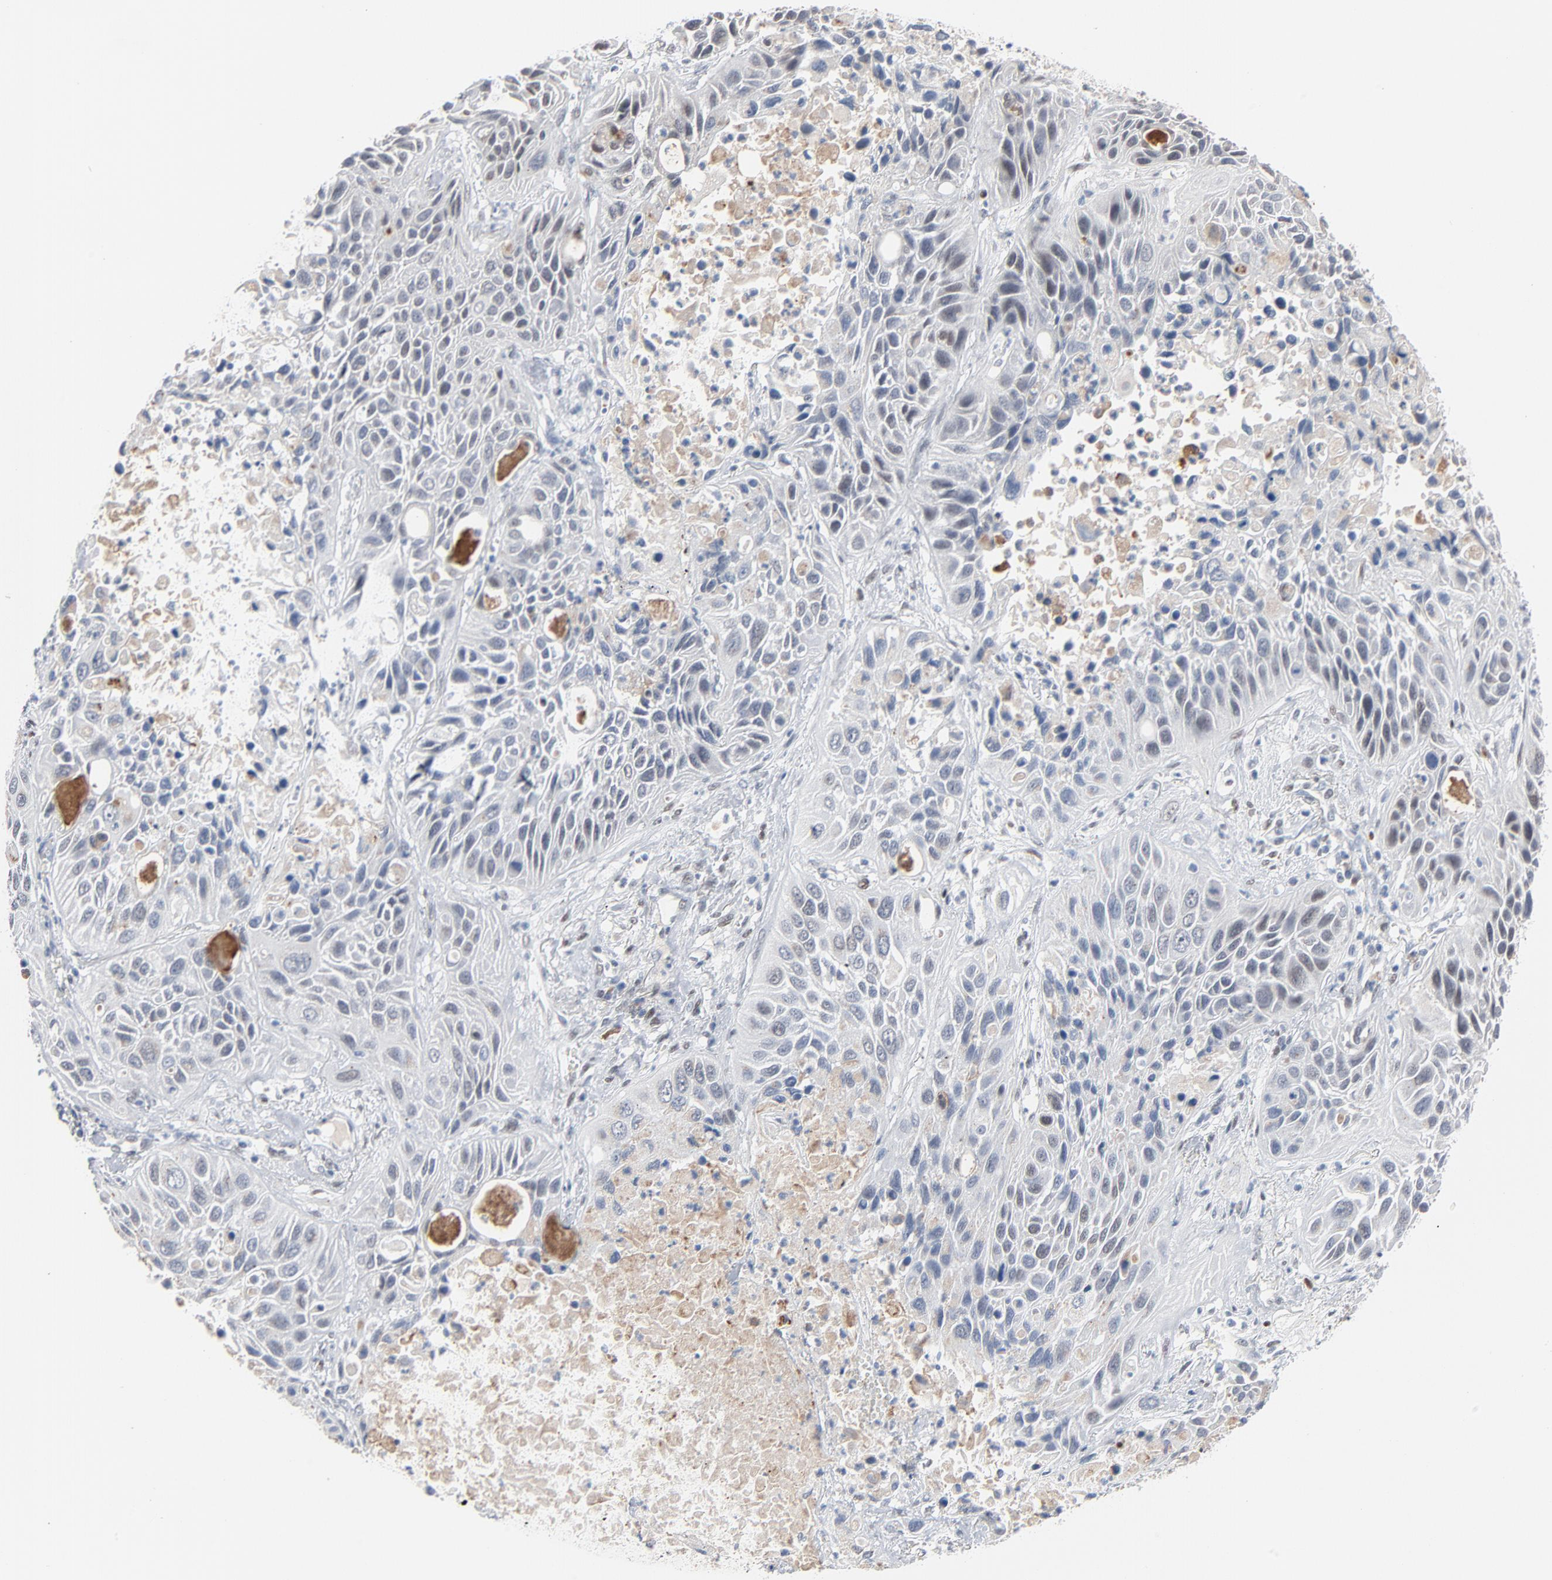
{"staining": {"intensity": "negative", "quantity": "none", "location": "none"}, "tissue": "lung cancer", "cell_type": "Tumor cells", "image_type": "cancer", "snomed": [{"axis": "morphology", "description": "Squamous cell carcinoma, NOS"}, {"axis": "topography", "description": "Lung"}], "caption": "Tumor cells are negative for protein expression in human lung squamous cell carcinoma. (Immunohistochemistry (ihc), brightfield microscopy, high magnification).", "gene": "FOXP1", "patient": {"sex": "female", "age": 76}}